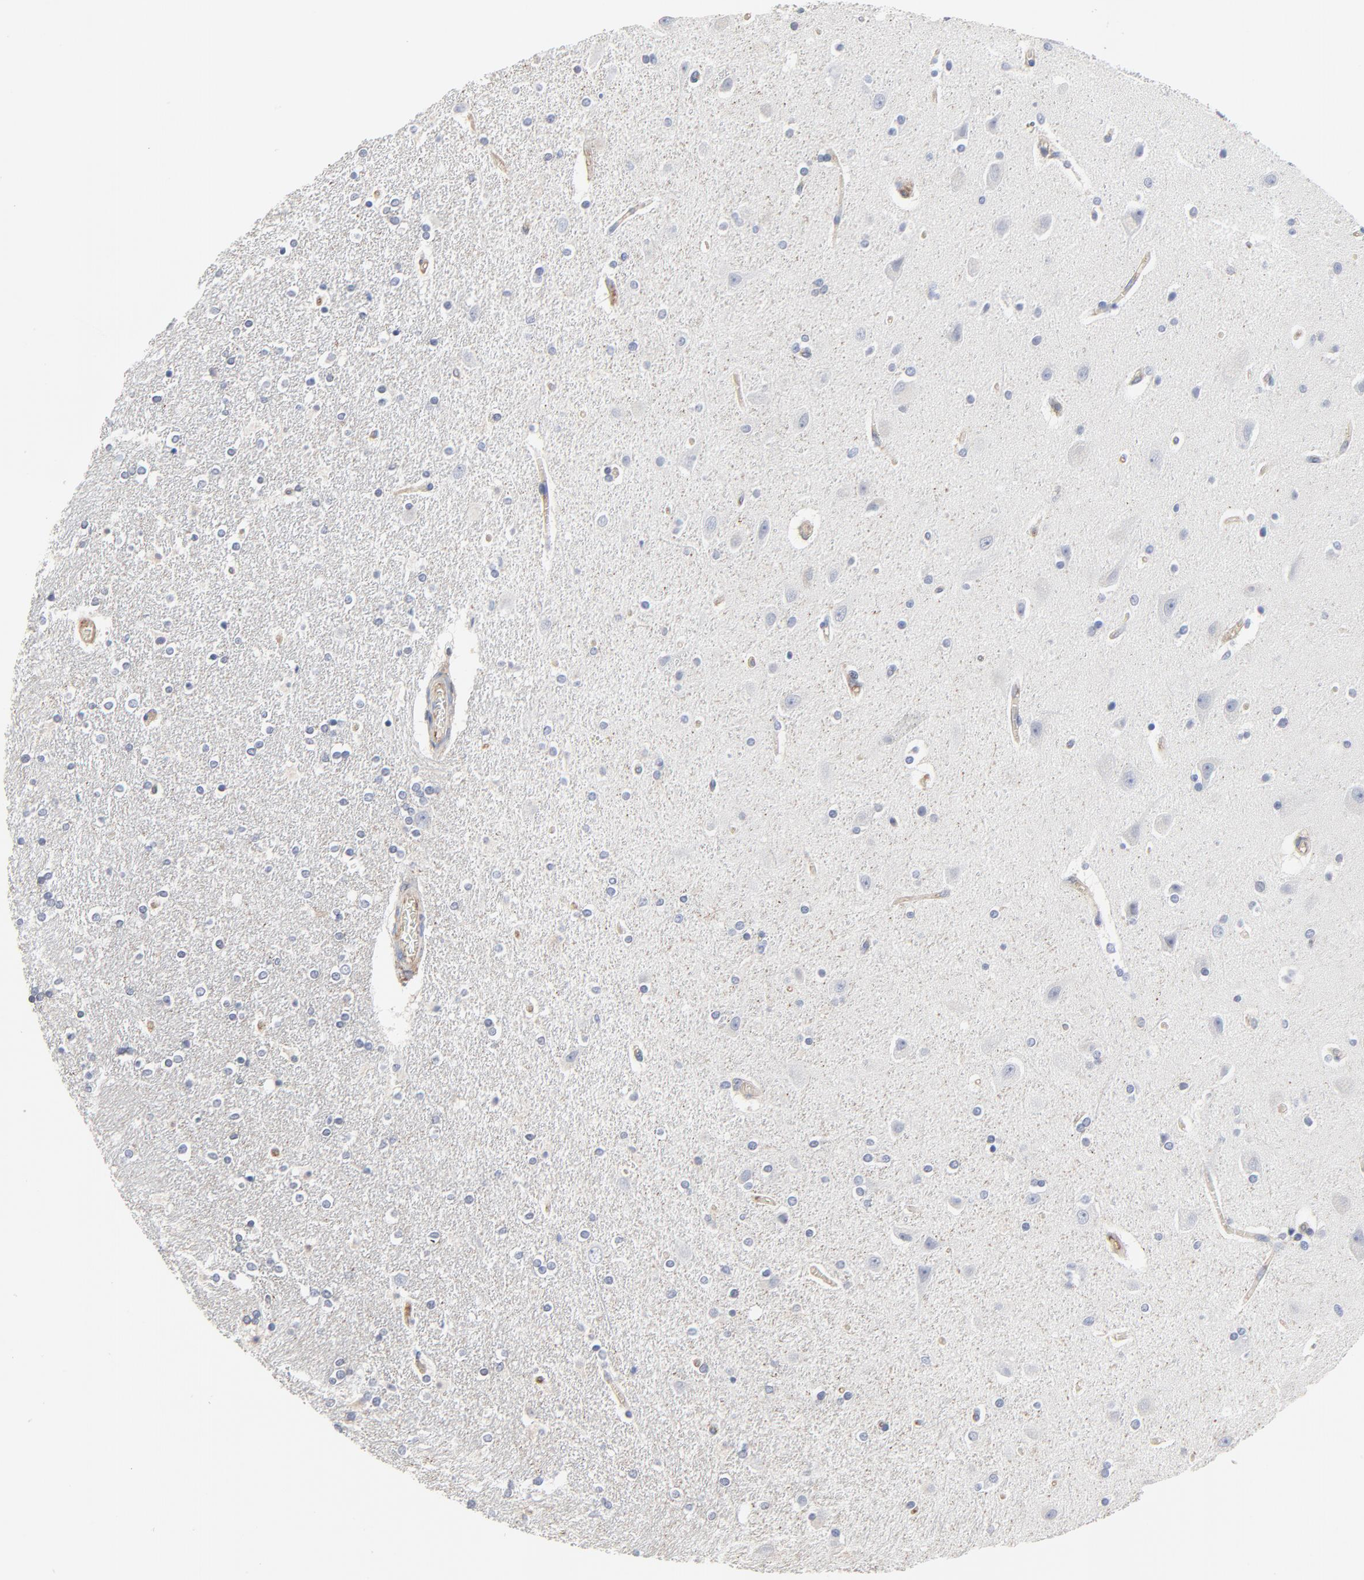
{"staining": {"intensity": "negative", "quantity": "none", "location": "none"}, "tissue": "caudate", "cell_type": "Glial cells", "image_type": "normal", "snomed": [{"axis": "morphology", "description": "Normal tissue, NOS"}, {"axis": "topography", "description": "Lateral ventricle wall"}], "caption": "Photomicrograph shows no protein staining in glial cells of benign caudate.", "gene": "NXF3", "patient": {"sex": "female", "age": 54}}